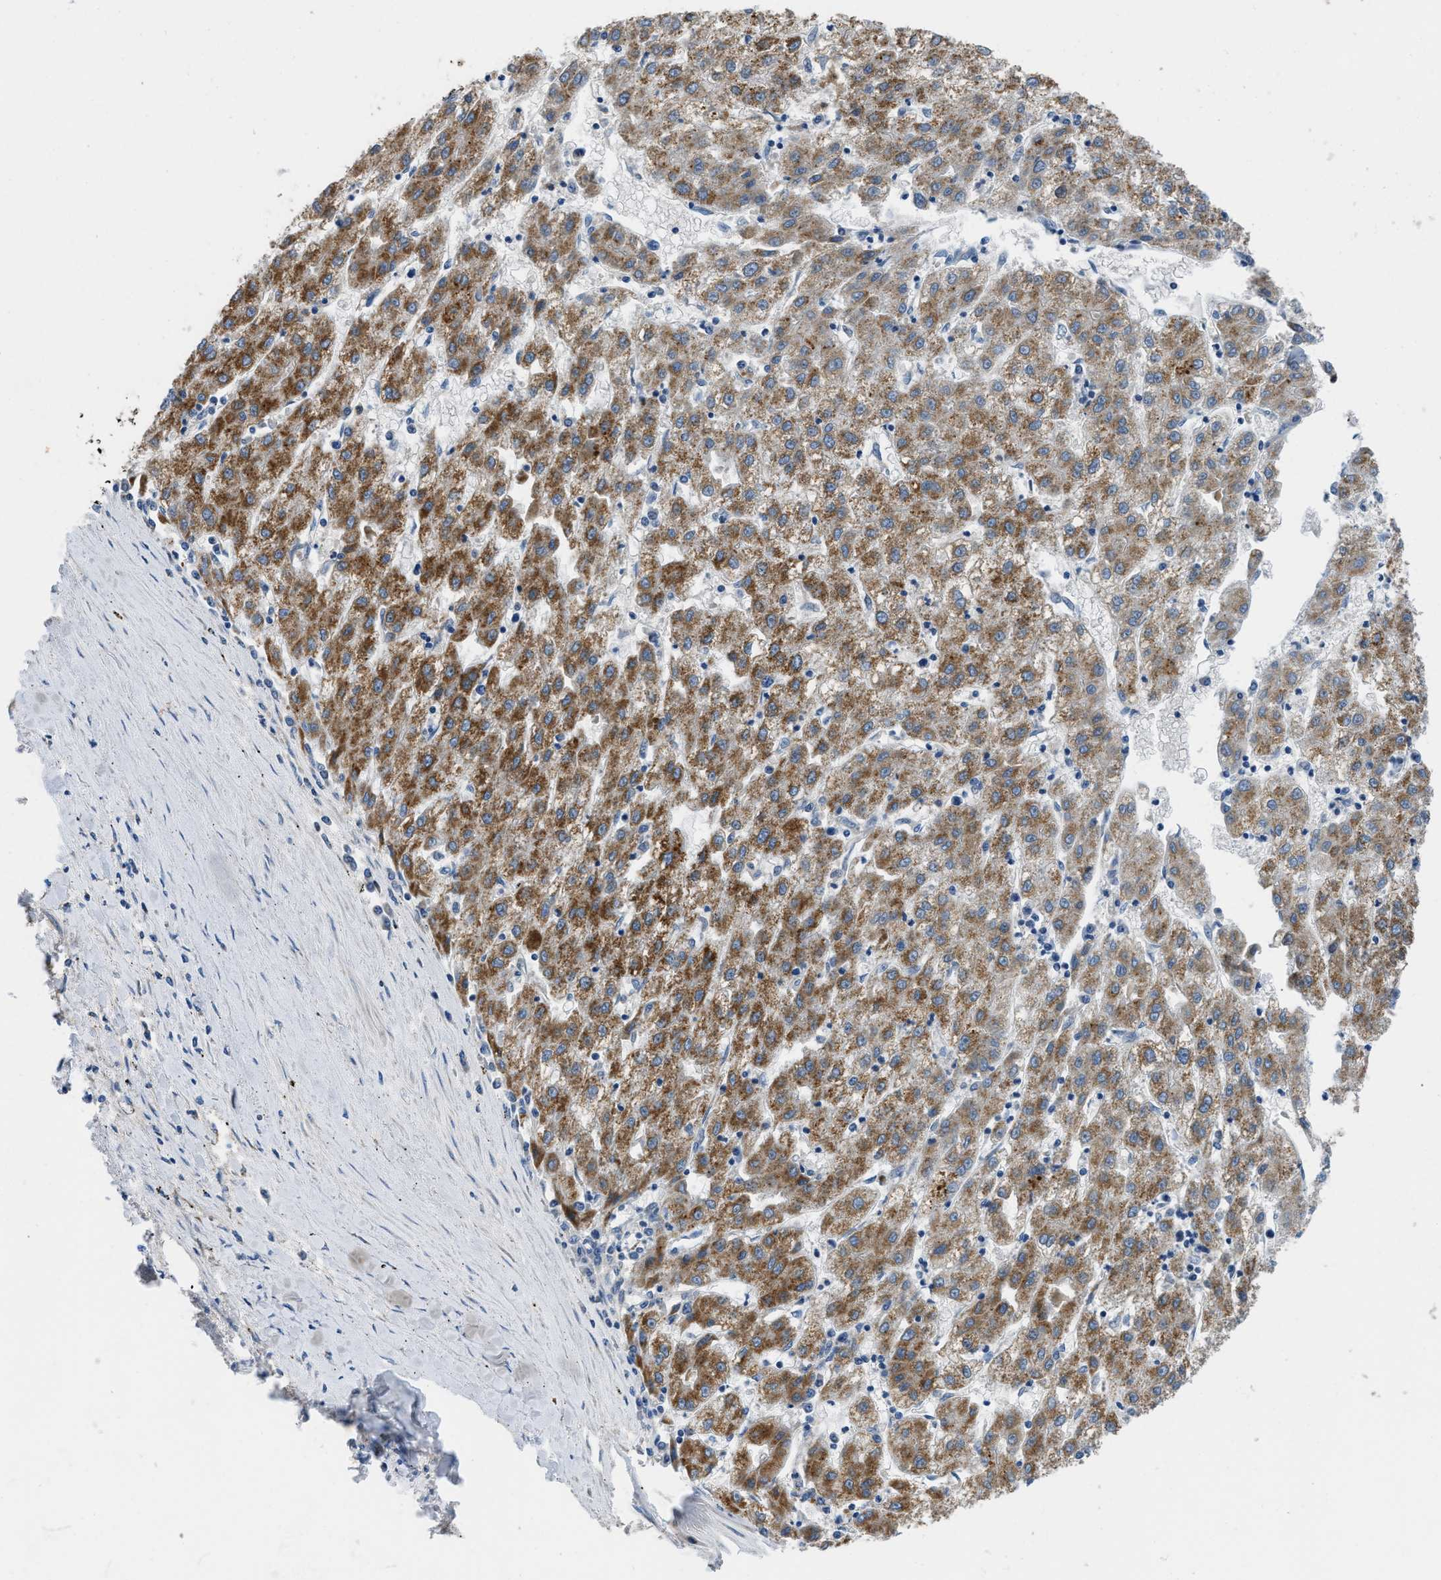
{"staining": {"intensity": "moderate", "quantity": ">75%", "location": "cytoplasmic/membranous"}, "tissue": "liver cancer", "cell_type": "Tumor cells", "image_type": "cancer", "snomed": [{"axis": "morphology", "description": "Carcinoma, Hepatocellular, NOS"}, {"axis": "topography", "description": "Liver"}], "caption": "This micrograph shows IHC staining of hepatocellular carcinoma (liver), with medium moderate cytoplasmic/membranous positivity in approximately >75% of tumor cells.", "gene": "SLC25A13", "patient": {"sex": "male", "age": 72}}